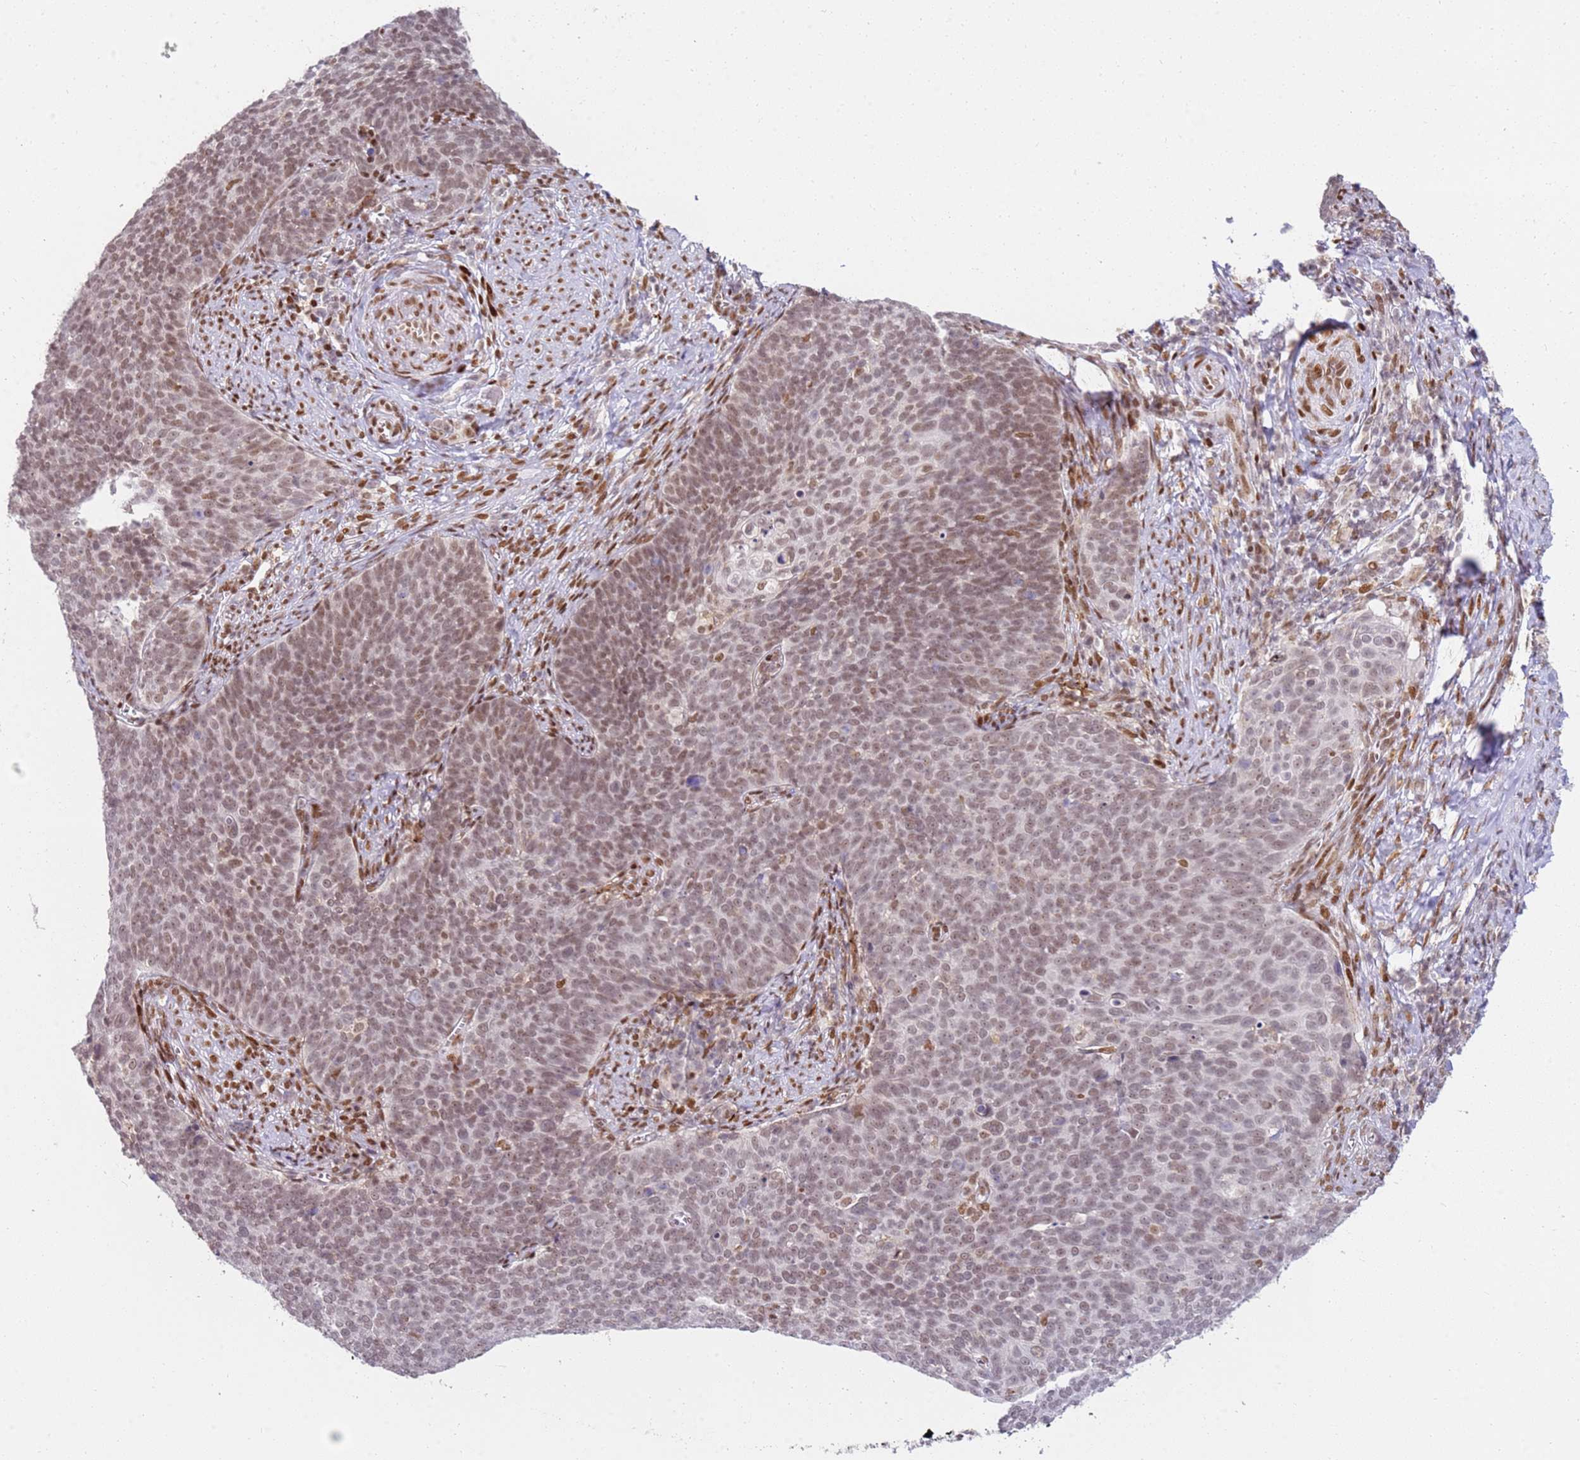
{"staining": {"intensity": "moderate", "quantity": "25%-75%", "location": "nuclear"}, "tissue": "cervical cancer", "cell_type": "Tumor cells", "image_type": "cancer", "snomed": [{"axis": "morphology", "description": "Normal tissue, NOS"}, {"axis": "morphology", "description": "Squamous cell carcinoma, NOS"}, {"axis": "topography", "description": "Cervix"}], "caption": "Protein expression analysis of cervical squamous cell carcinoma reveals moderate nuclear positivity in approximately 25%-75% of tumor cells. The staining was performed using DAB, with brown indicating positive protein expression. Nuclei are stained blue with hematoxylin.", "gene": "PHC2", "patient": {"sex": "female", "age": 39}}